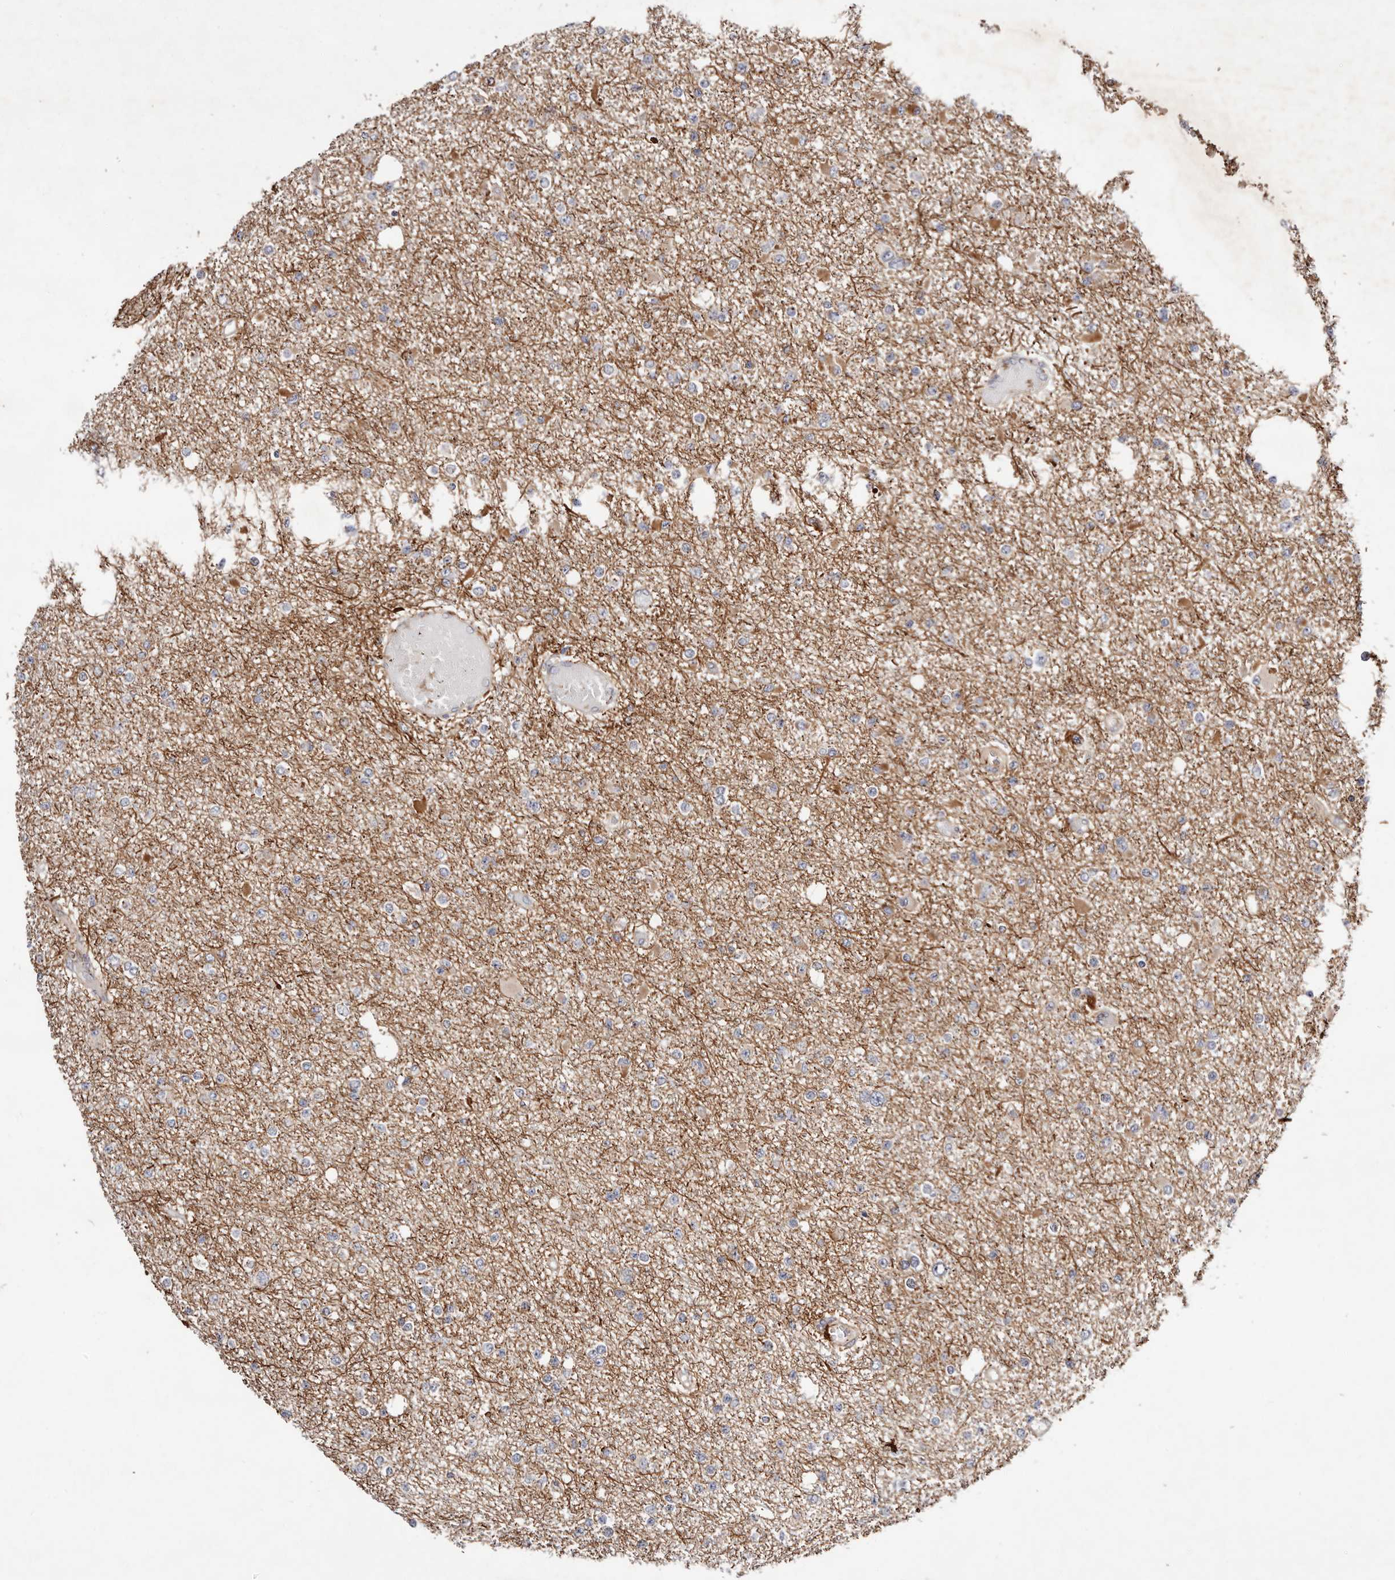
{"staining": {"intensity": "negative", "quantity": "none", "location": "none"}, "tissue": "glioma", "cell_type": "Tumor cells", "image_type": "cancer", "snomed": [{"axis": "morphology", "description": "Glioma, malignant, Low grade"}, {"axis": "topography", "description": "Brain"}], "caption": "Human malignant glioma (low-grade) stained for a protein using immunohistochemistry demonstrates no positivity in tumor cells.", "gene": "MACF1", "patient": {"sex": "female", "age": 22}}